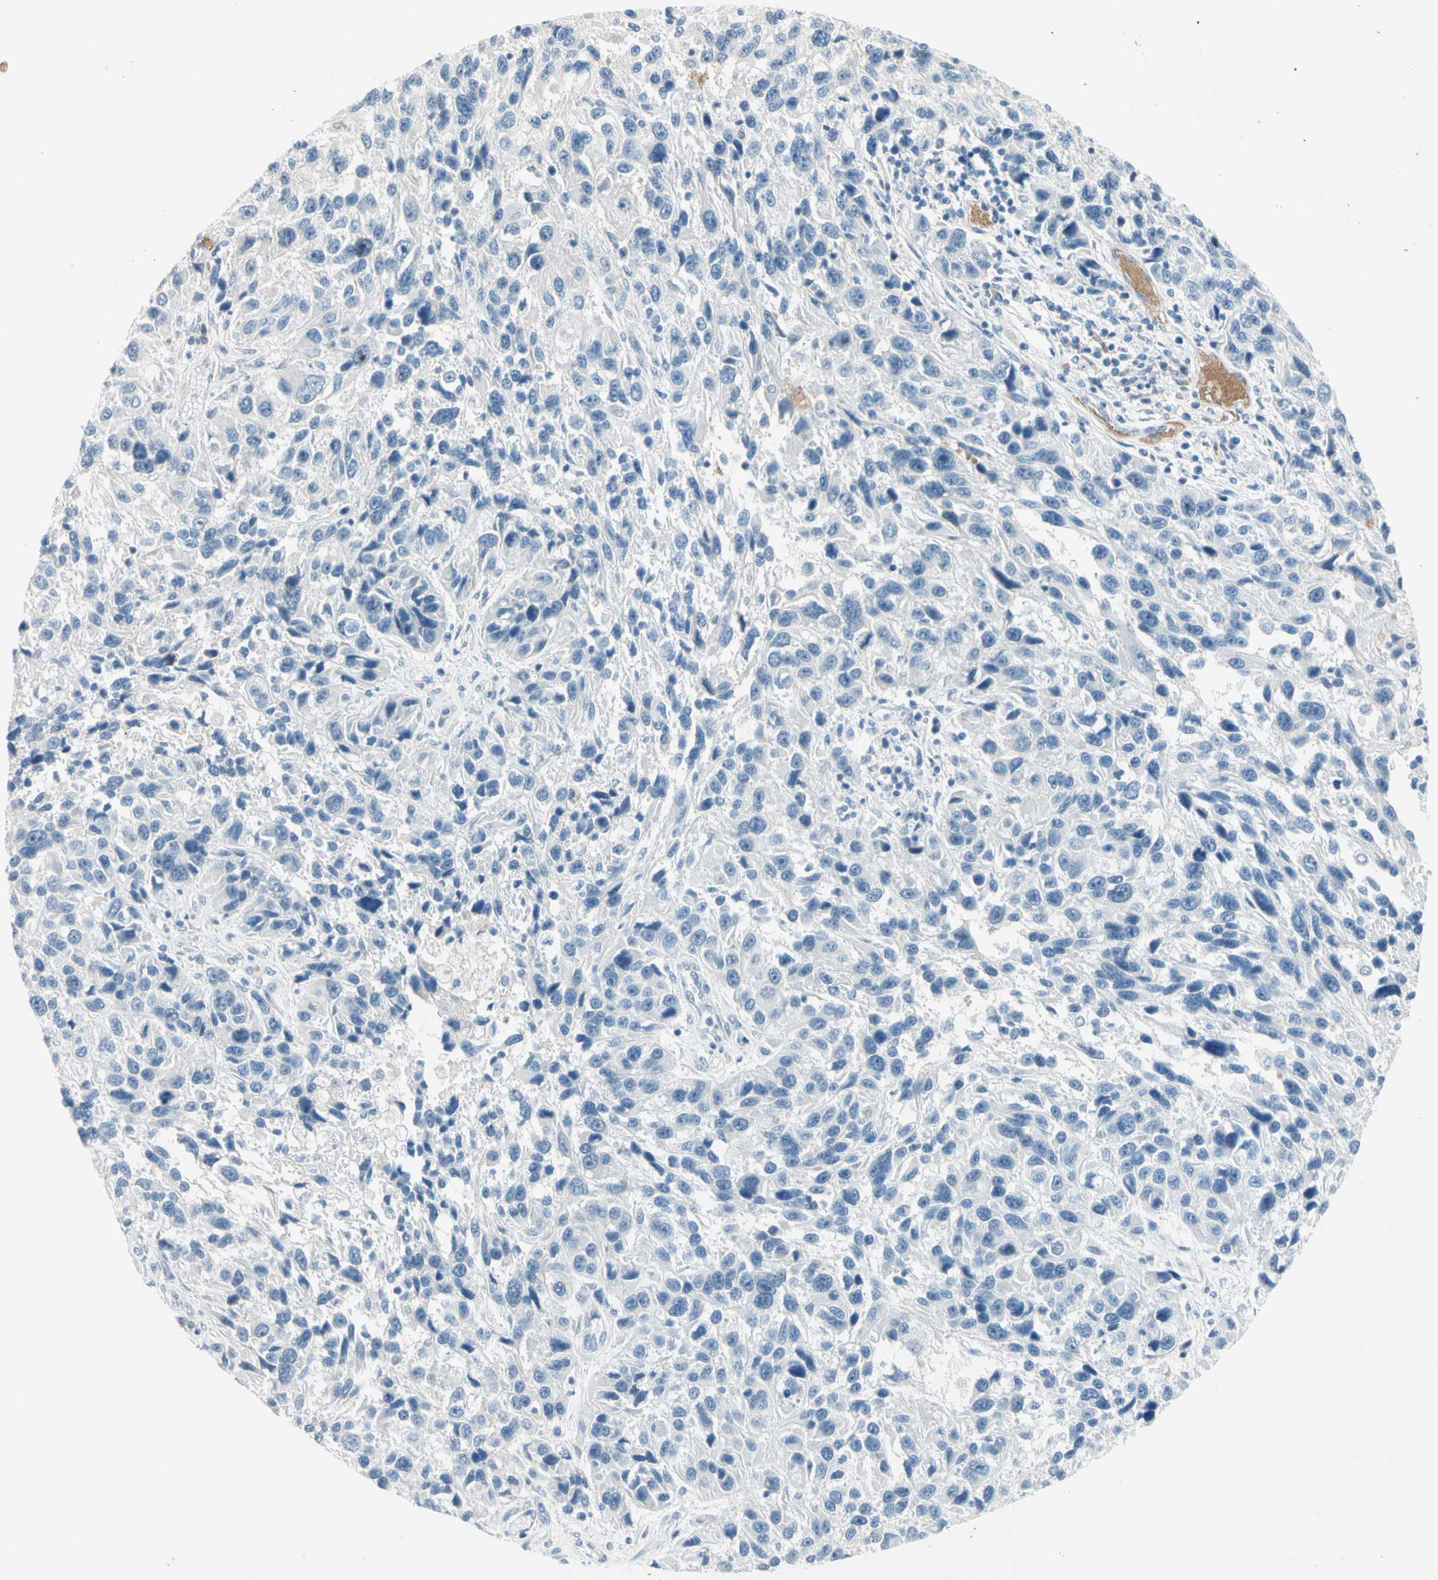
{"staining": {"intensity": "negative", "quantity": "none", "location": "none"}, "tissue": "melanoma", "cell_type": "Tumor cells", "image_type": "cancer", "snomed": [{"axis": "morphology", "description": "Malignant melanoma, NOS"}, {"axis": "topography", "description": "Skin"}], "caption": "Melanoma was stained to show a protein in brown. There is no significant expression in tumor cells.", "gene": "SERPIND1", "patient": {"sex": "male", "age": 53}}